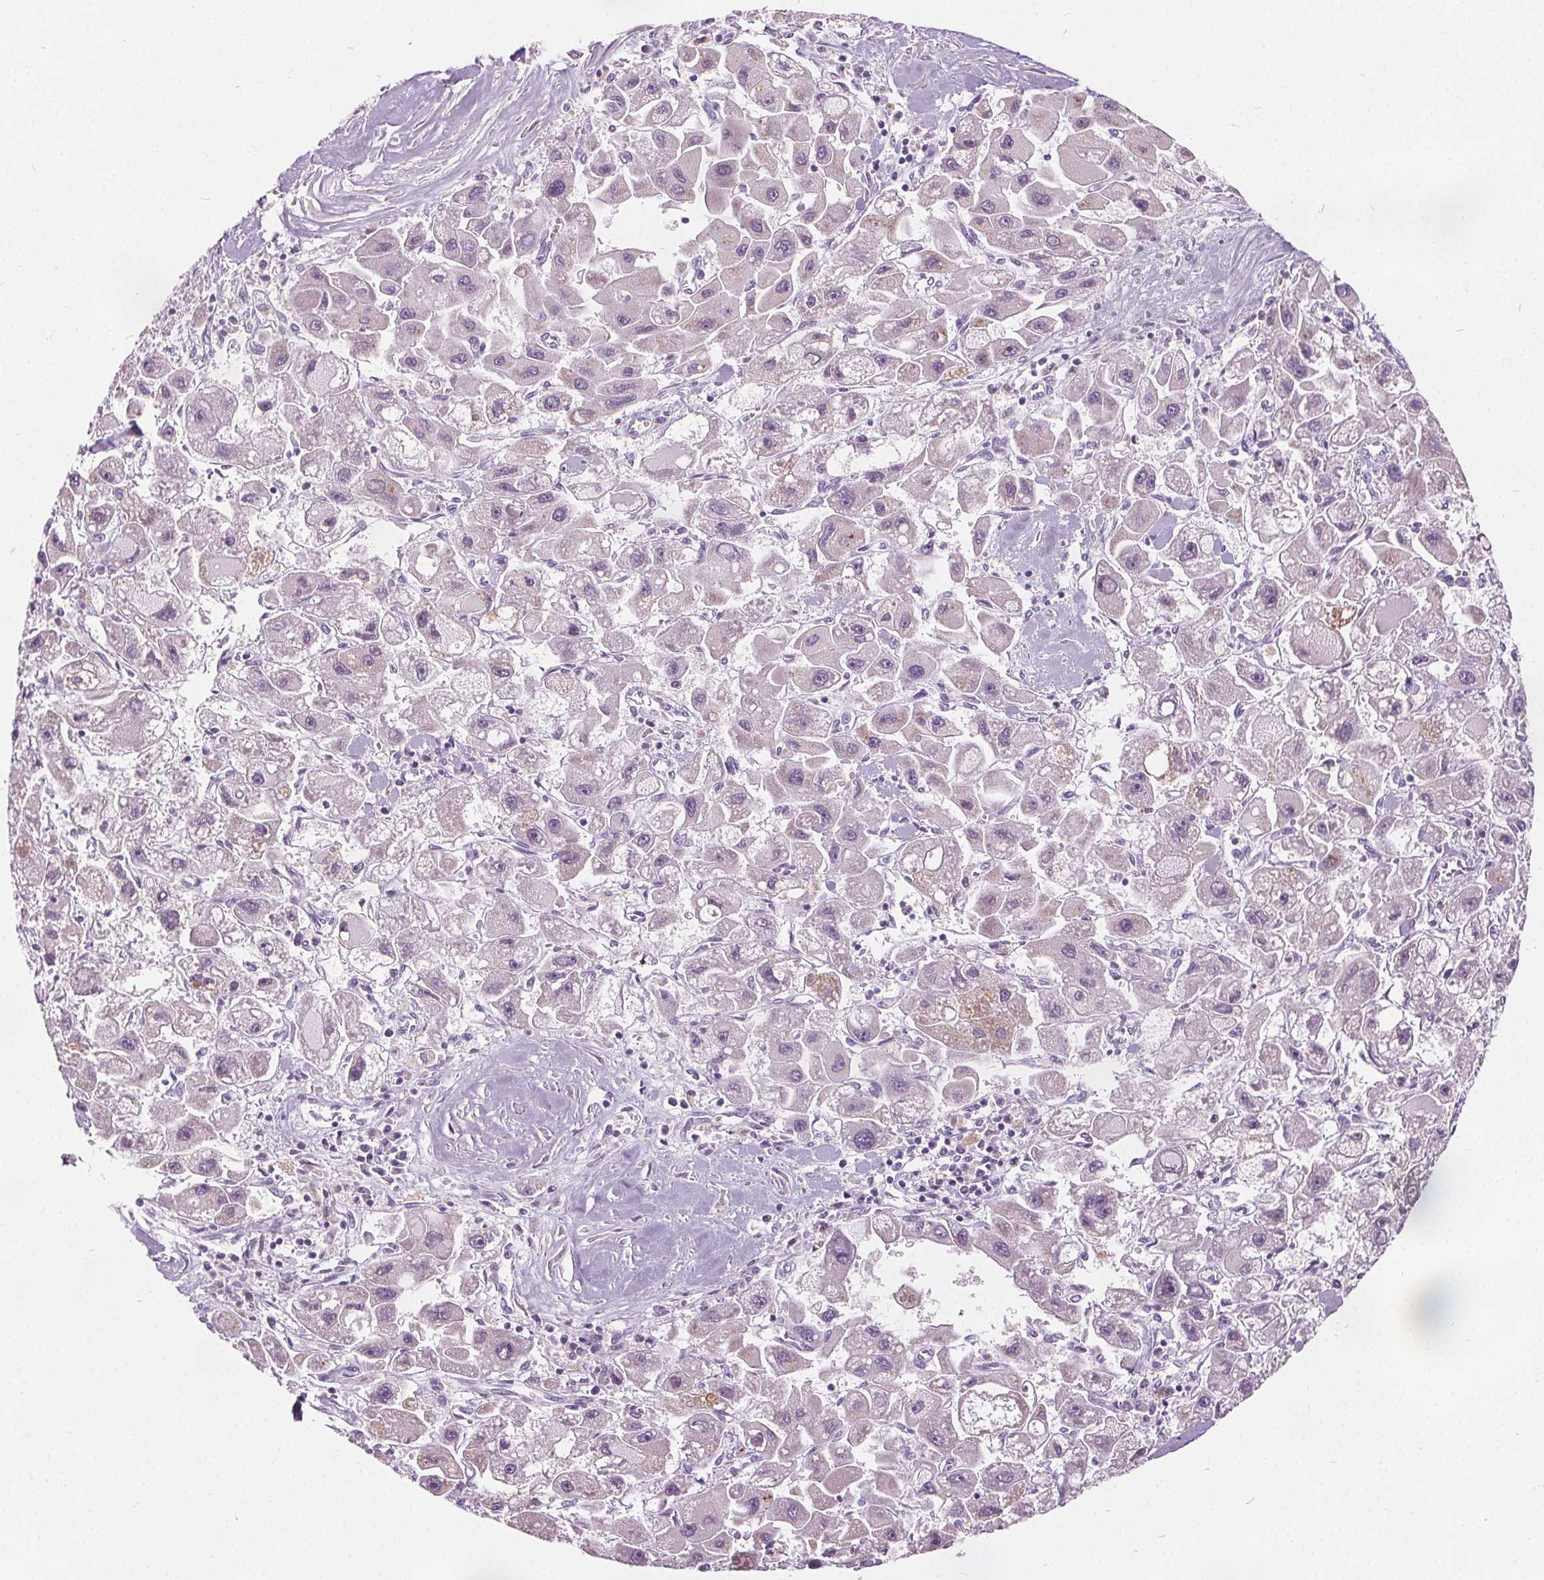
{"staining": {"intensity": "negative", "quantity": "none", "location": "none"}, "tissue": "liver cancer", "cell_type": "Tumor cells", "image_type": "cancer", "snomed": [{"axis": "morphology", "description": "Carcinoma, Hepatocellular, NOS"}, {"axis": "topography", "description": "Liver"}], "caption": "Immunohistochemistry micrograph of liver cancer (hepatocellular carcinoma) stained for a protein (brown), which displays no staining in tumor cells.", "gene": "ACOX2", "patient": {"sex": "male", "age": 24}}